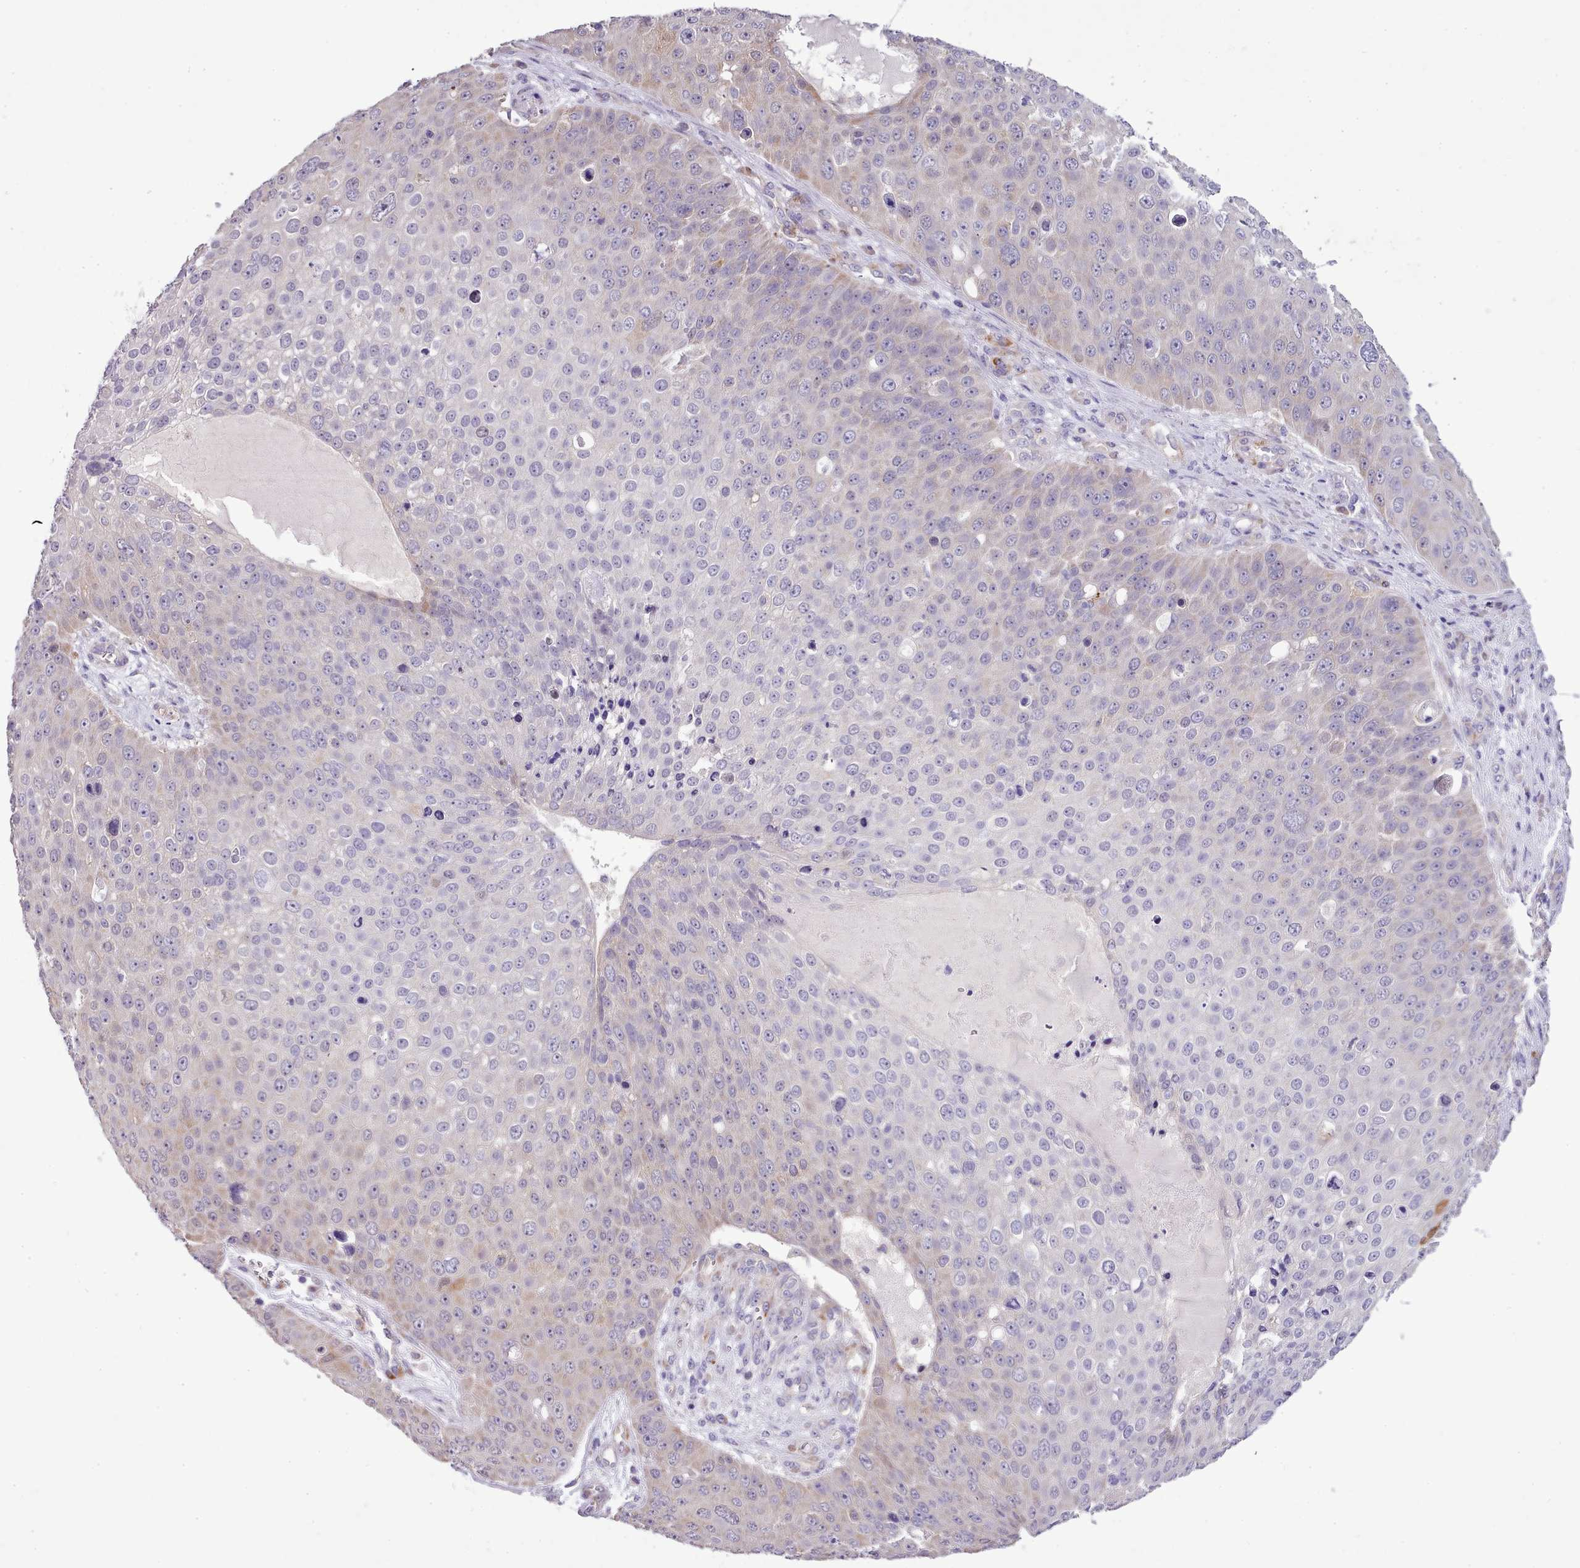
{"staining": {"intensity": "weak", "quantity": "<25%", "location": "cytoplasmic/membranous"}, "tissue": "skin cancer", "cell_type": "Tumor cells", "image_type": "cancer", "snomed": [{"axis": "morphology", "description": "Squamous cell carcinoma, NOS"}, {"axis": "topography", "description": "Skin"}], "caption": "A photomicrograph of squamous cell carcinoma (skin) stained for a protein exhibits no brown staining in tumor cells. (Brightfield microscopy of DAB IHC at high magnification).", "gene": "SETX", "patient": {"sex": "male", "age": 71}}